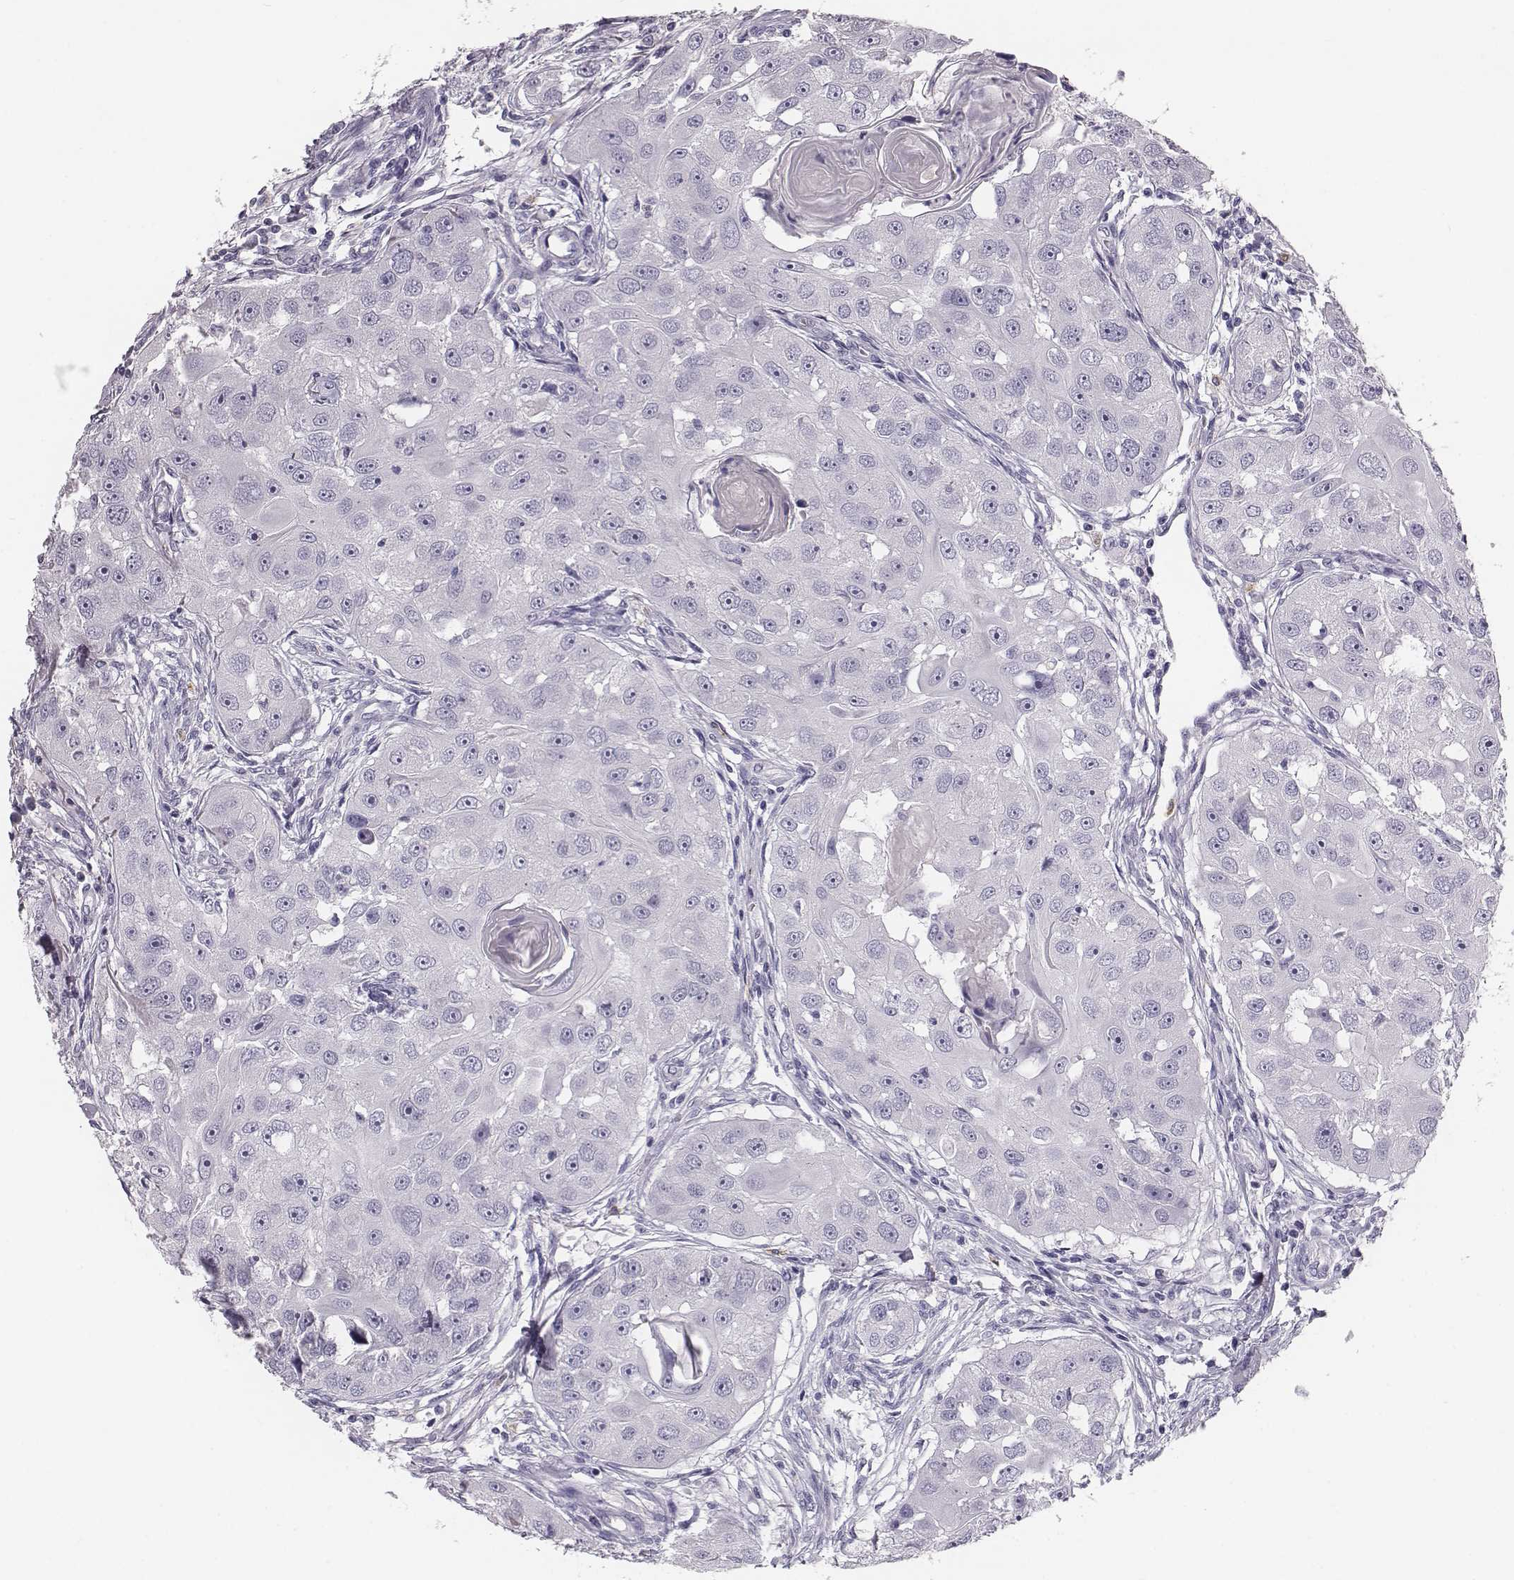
{"staining": {"intensity": "negative", "quantity": "none", "location": "none"}, "tissue": "head and neck cancer", "cell_type": "Tumor cells", "image_type": "cancer", "snomed": [{"axis": "morphology", "description": "Squamous cell carcinoma, NOS"}, {"axis": "topography", "description": "Head-Neck"}], "caption": "Head and neck cancer stained for a protein using IHC shows no expression tumor cells.", "gene": "NPTXR", "patient": {"sex": "male", "age": 51}}